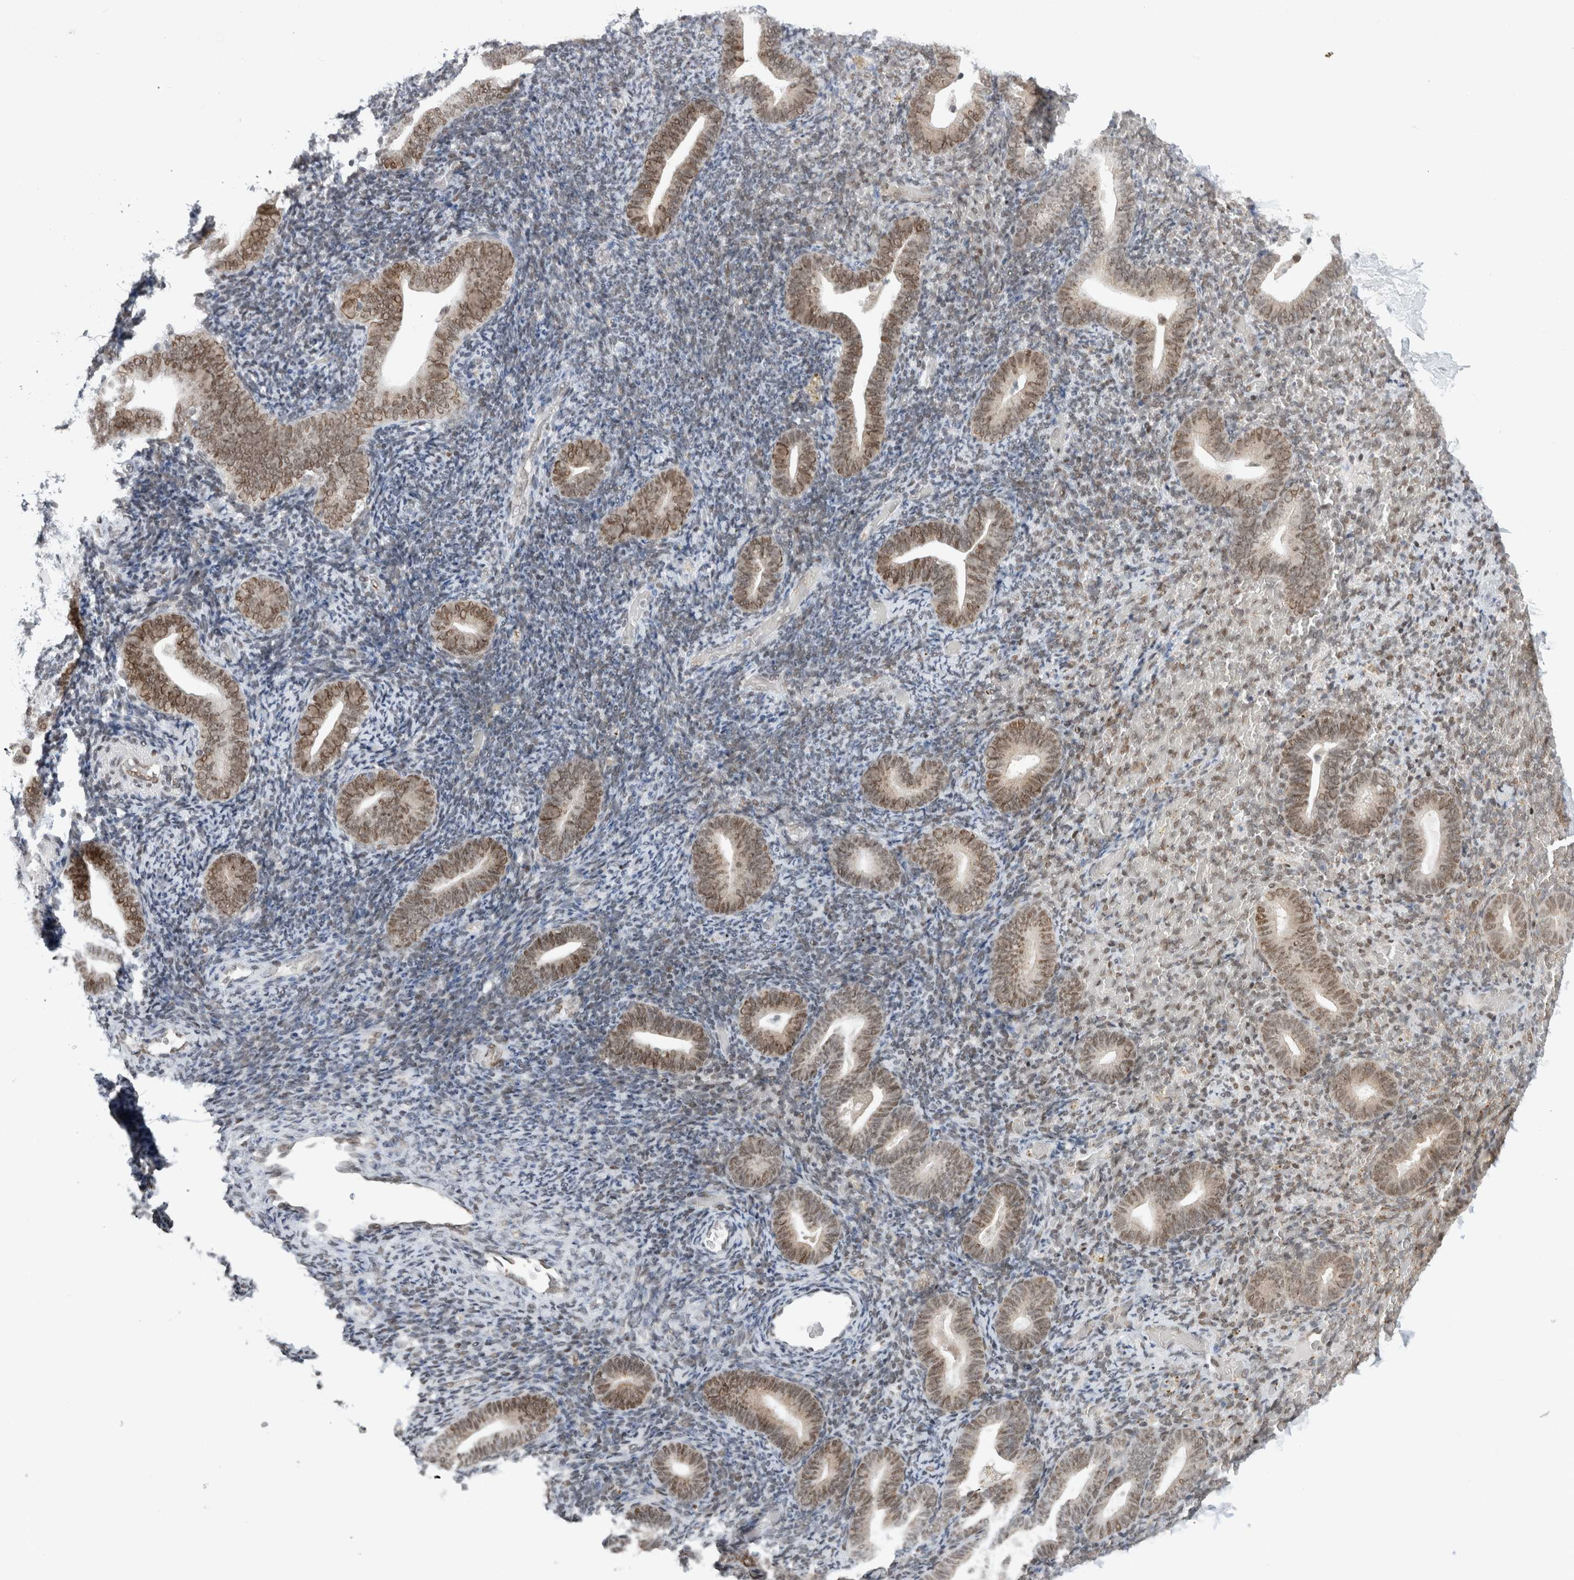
{"staining": {"intensity": "weak", "quantity": "25%-75%", "location": "nuclear"}, "tissue": "endometrium", "cell_type": "Cells in endometrial stroma", "image_type": "normal", "snomed": [{"axis": "morphology", "description": "Normal tissue, NOS"}, {"axis": "topography", "description": "Endometrium"}], "caption": "The photomicrograph exhibits a brown stain indicating the presence of a protein in the nuclear of cells in endometrial stroma in endometrium. Using DAB (3,3'-diaminobenzidine) (brown) and hematoxylin (blue) stains, captured at high magnification using brightfield microscopy.", "gene": "HNRNPR", "patient": {"sex": "female", "age": 51}}